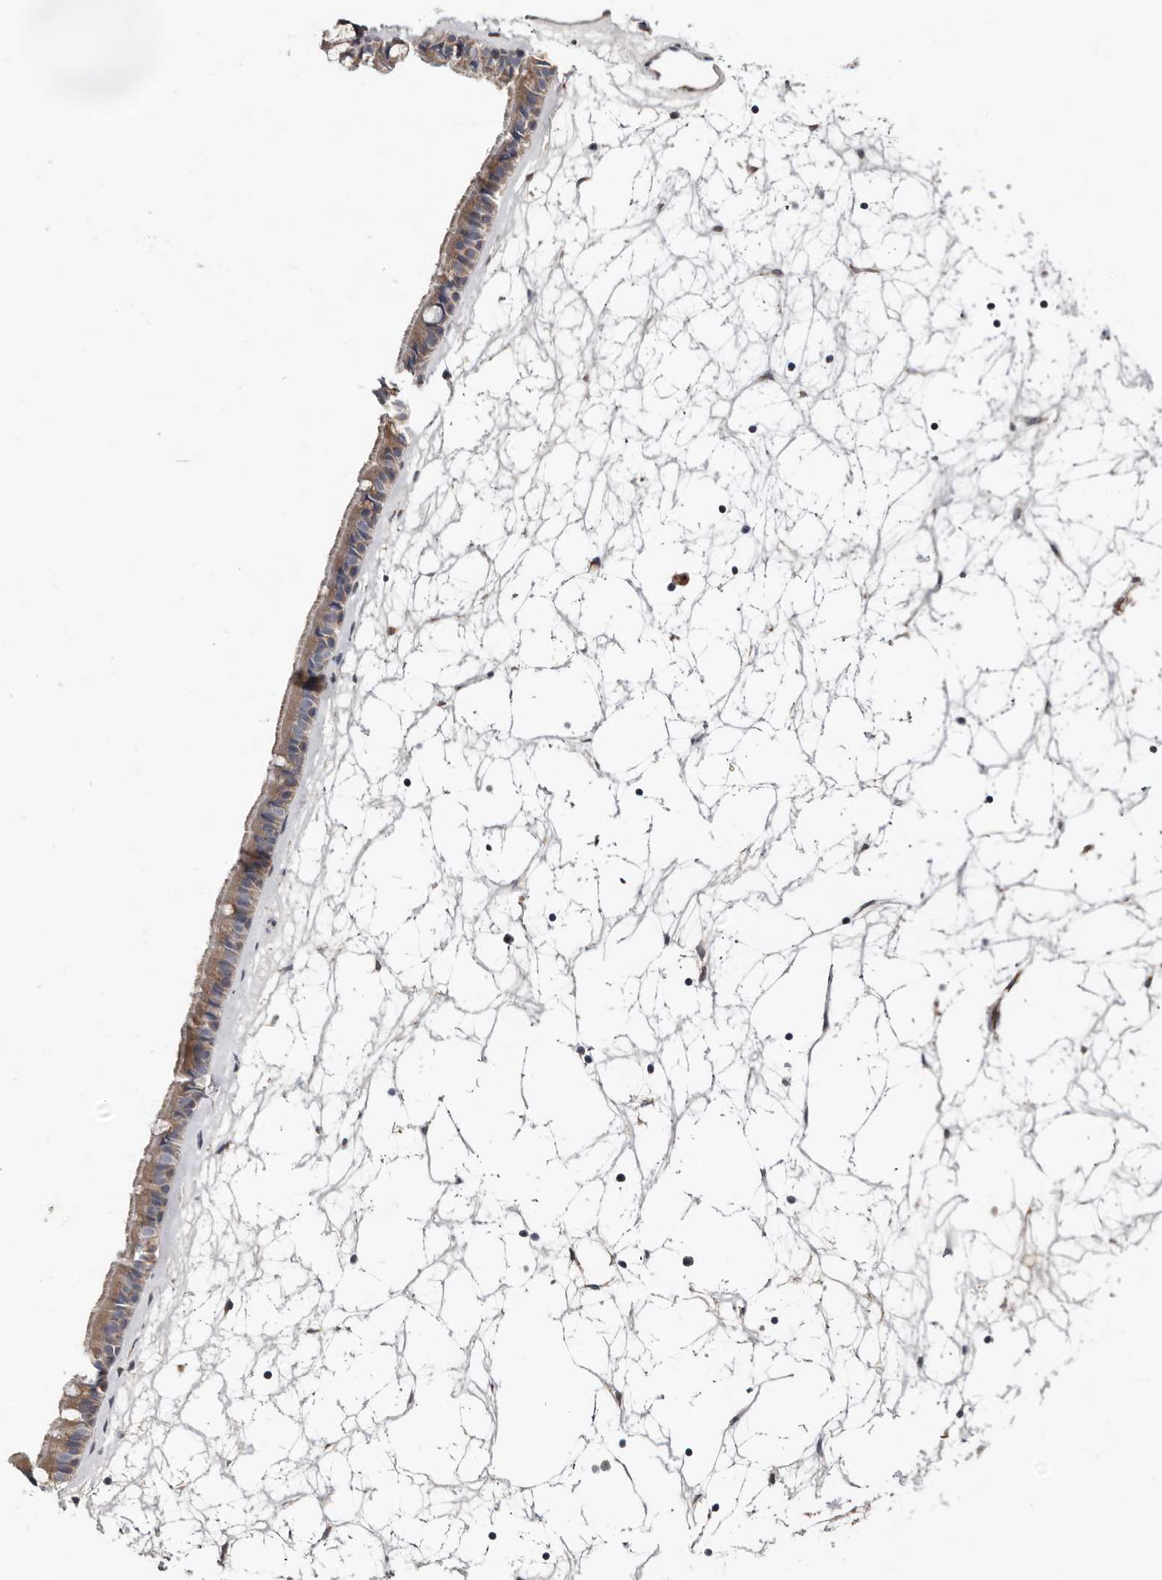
{"staining": {"intensity": "moderate", "quantity": "25%-75%", "location": "cytoplasmic/membranous"}, "tissue": "nasopharynx", "cell_type": "Respiratory epithelial cells", "image_type": "normal", "snomed": [{"axis": "morphology", "description": "Normal tissue, NOS"}, {"axis": "topography", "description": "Nasopharynx"}], "caption": "The image displays immunohistochemical staining of unremarkable nasopharynx. There is moderate cytoplasmic/membranous positivity is identified in about 25%-75% of respiratory epithelial cells.", "gene": "ASIC5", "patient": {"sex": "male", "age": 64}}